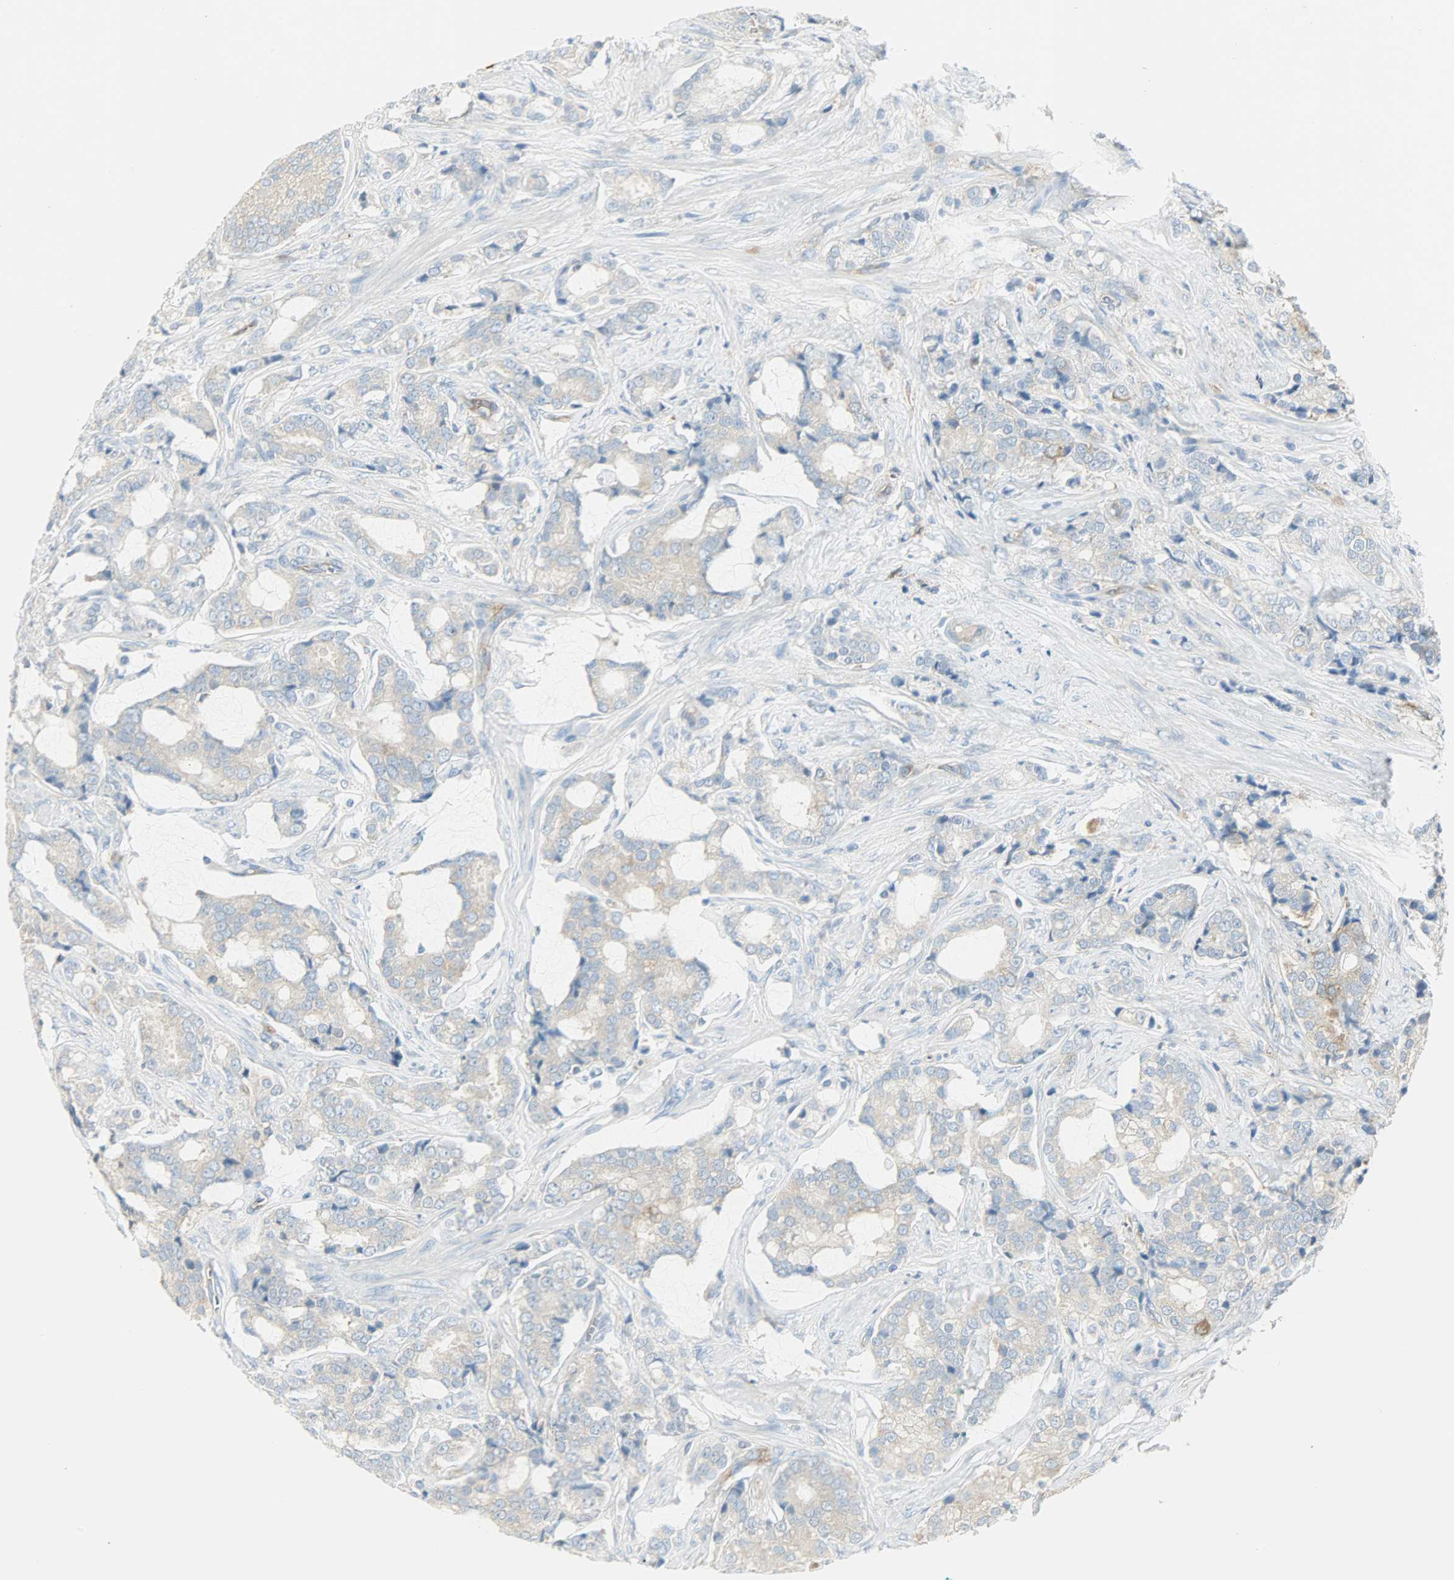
{"staining": {"intensity": "weak", "quantity": "25%-75%", "location": "cytoplasmic/membranous"}, "tissue": "prostate cancer", "cell_type": "Tumor cells", "image_type": "cancer", "snomed": [{"axis": "morphology", "description": "Adenocarcinoma, Low grade"}, {"axis": "topography", "description": "Prostate"}], "caption": "Low-grade adenocarcinoma (prostate) tissue displays weak cytoplasmic/membranous staining in about 25%-75% of tumor cells", "gene": "WARS1", "patient": {"sex": "male", "age": 58}}